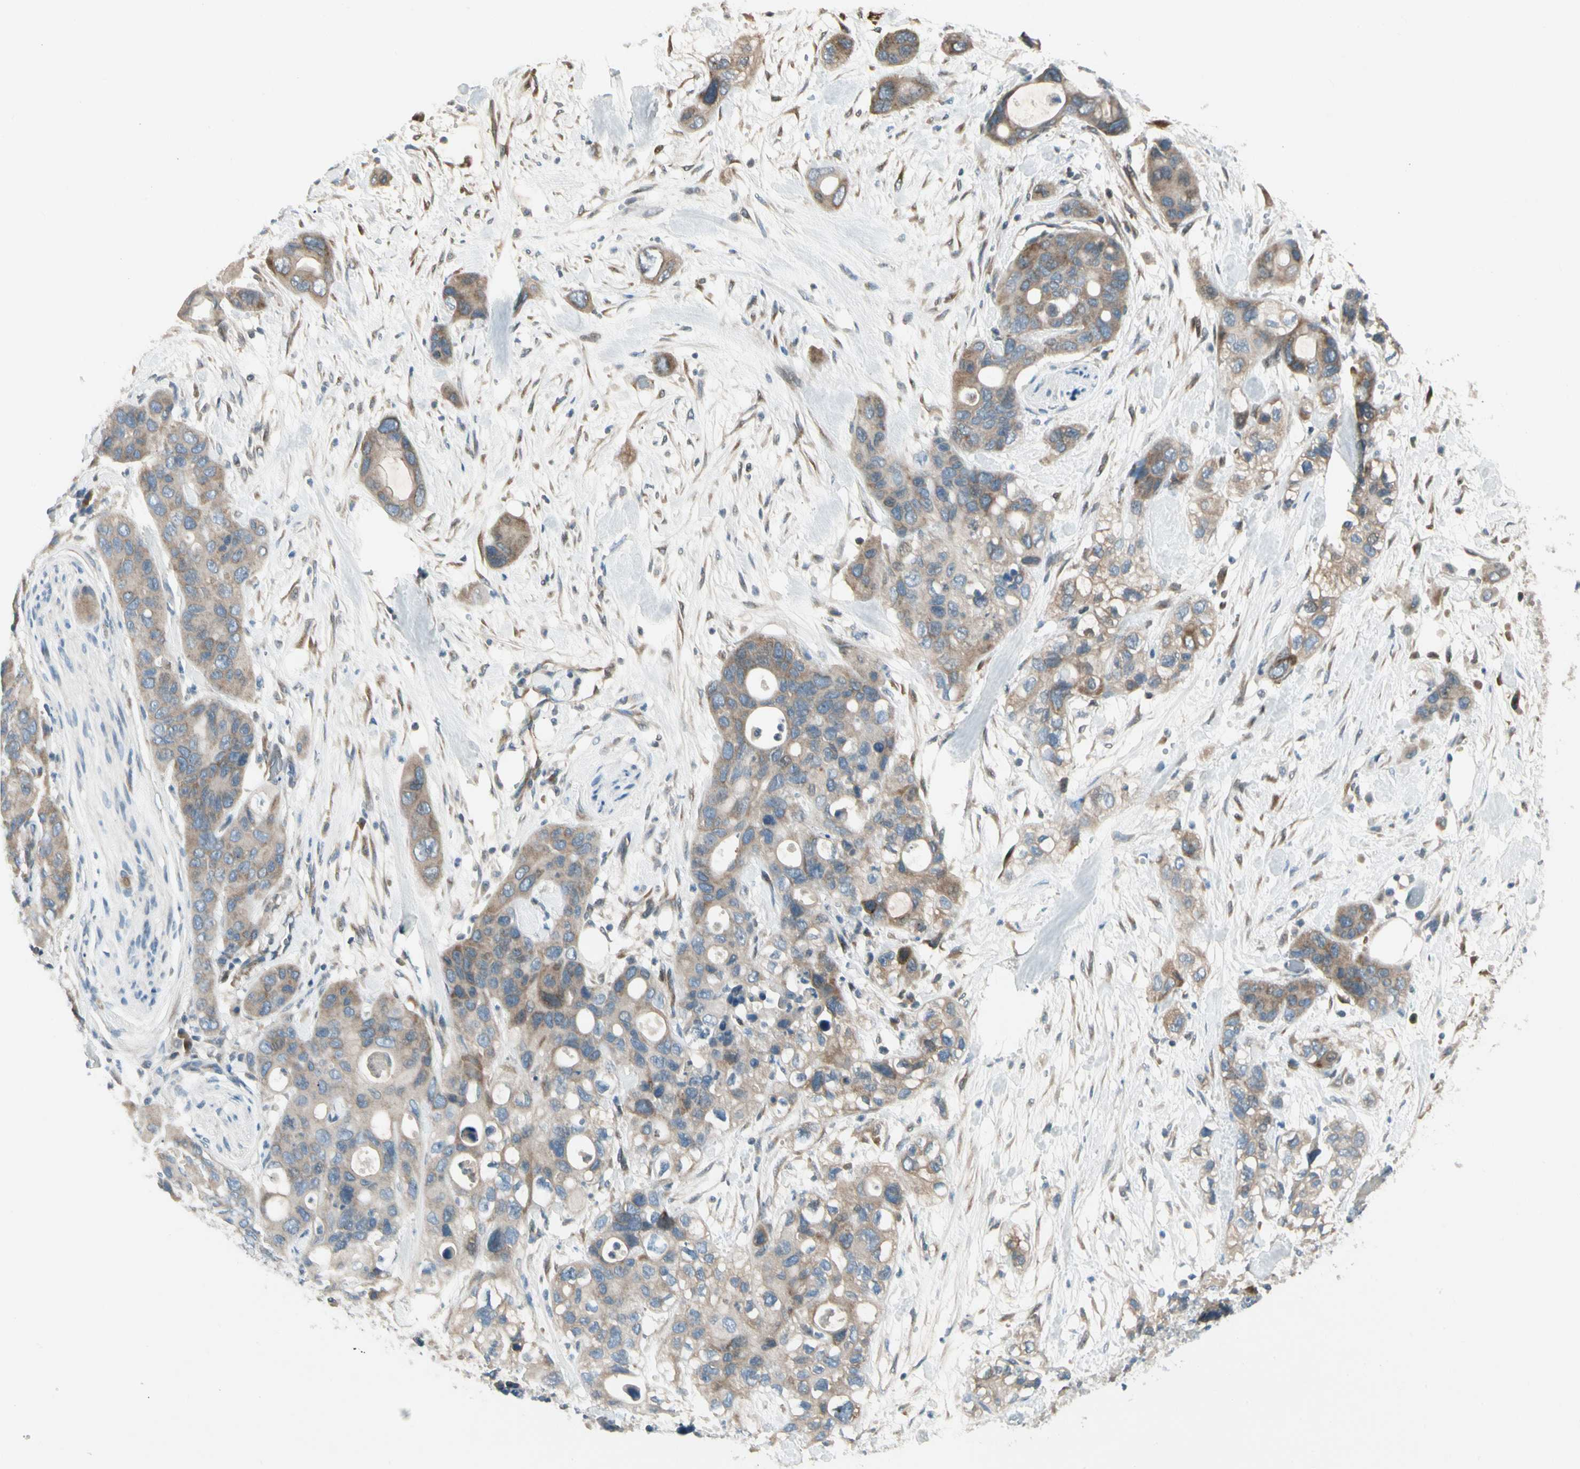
{"staining": {"intensity": "moderate", "quantity": ">75%", "location": "cytoplasmic/membranous"}, "tissue": "pancreatic cancer", "cell_type": "Tumor cells", "image_type": "cancer", "snomed": [{"axis": "morphology", "description": "Adenocarcinoma, NOS"}, {"axis": "topography", "description": "Pancreas"}], "caption": "Pancreatic adenocarcinoma tissue reveals moderate cytoplasmic/membranous positivity in approximately >75% of tumor cells", "gene": "PANK2", "patient": {"sex": "female", "age": 71}}